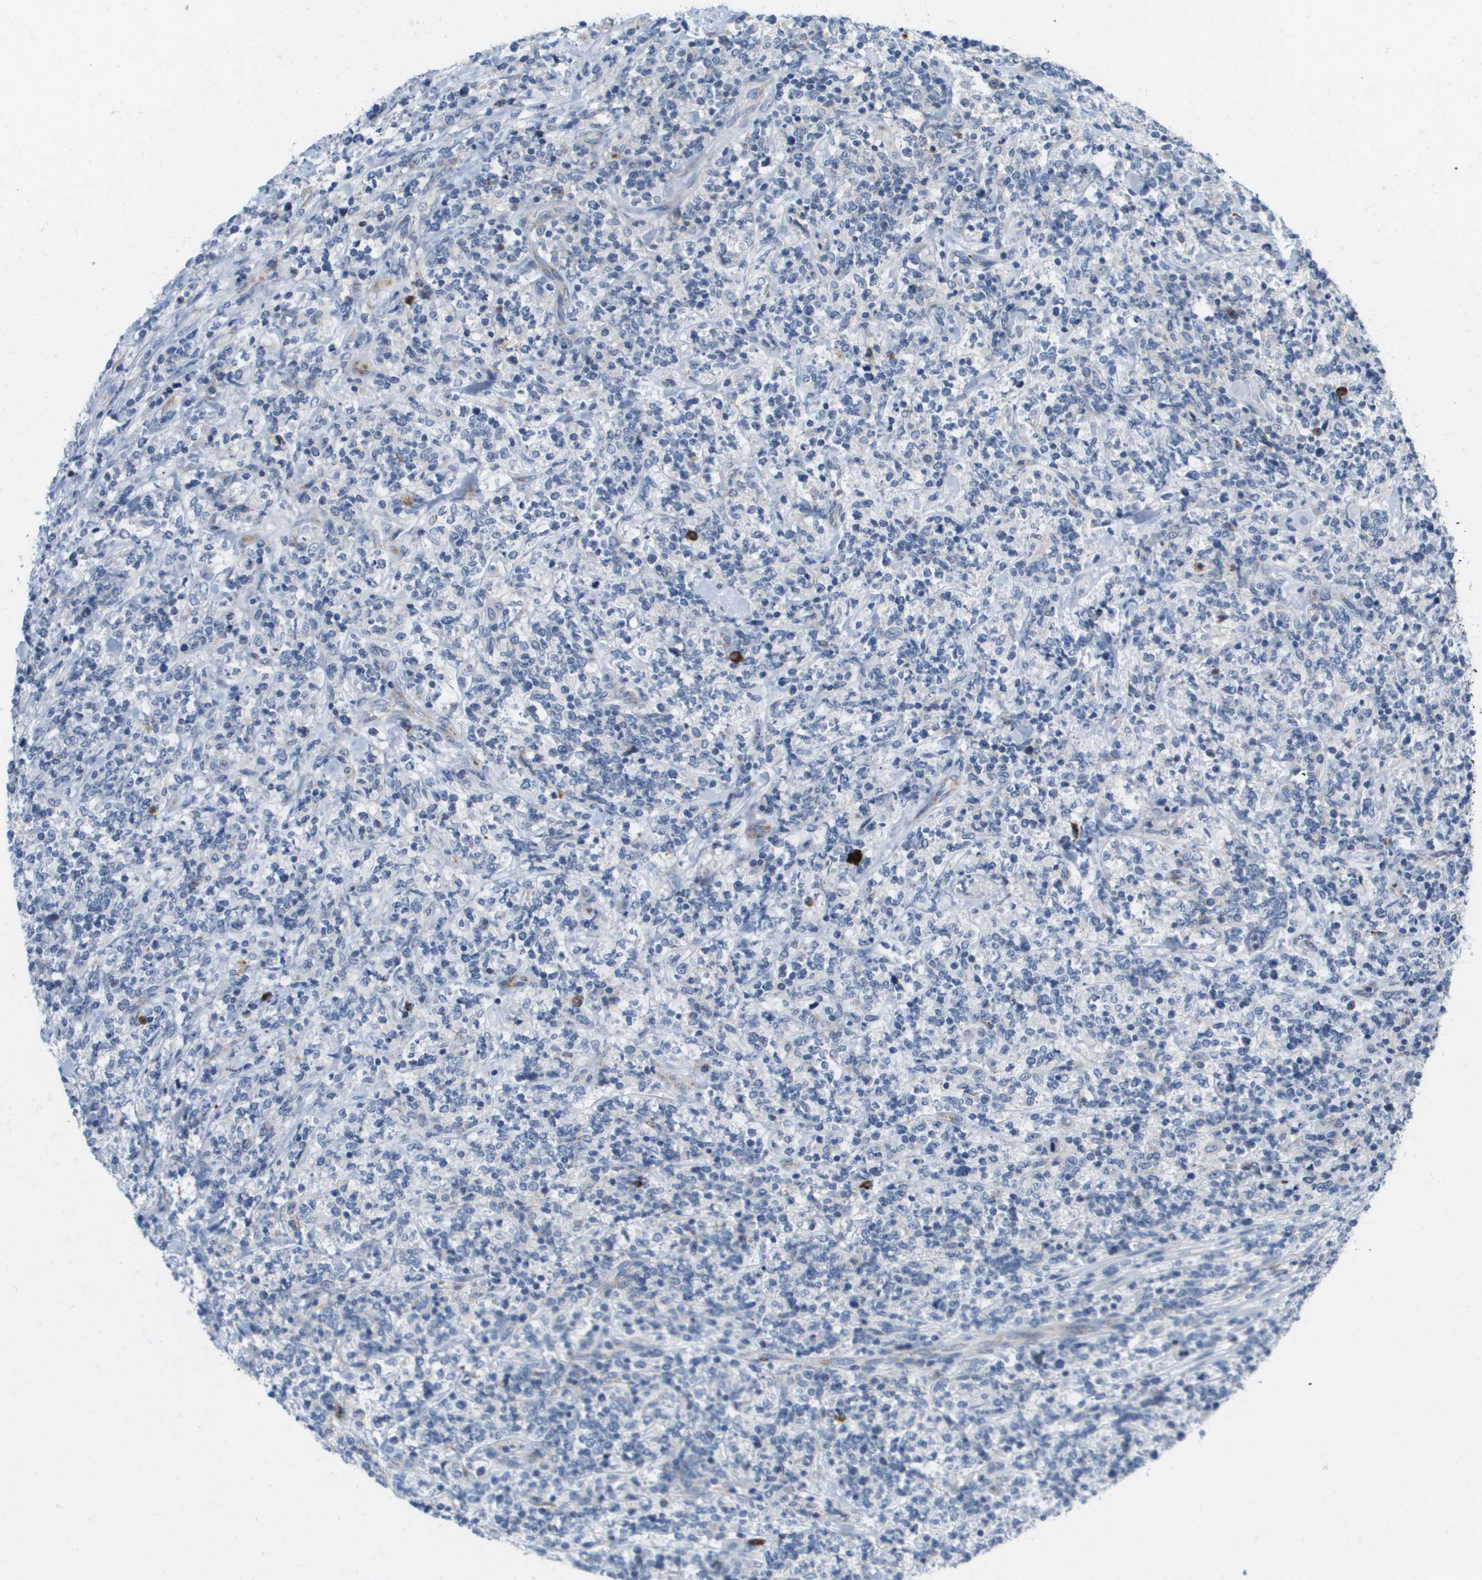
{"staining": {"intensity": "negative", "quantity": "none", "location": "none"}, "tissue": "lymphoma", "cell_type": "Tumor cells", "image_type": "cancer", "snomed": [{"axis": "morphology", "description": "Malignant lymphoma, non-Hodgkin's type, High grade"}, {"axis": "topography", "description": "Soft tissue"}], "caption": "Lymphoma was stained to show a protein in brown. There is no significant staining in tumor cells.", "gene": "CD3G", "patient": {"sex": "male", "age": 18}}